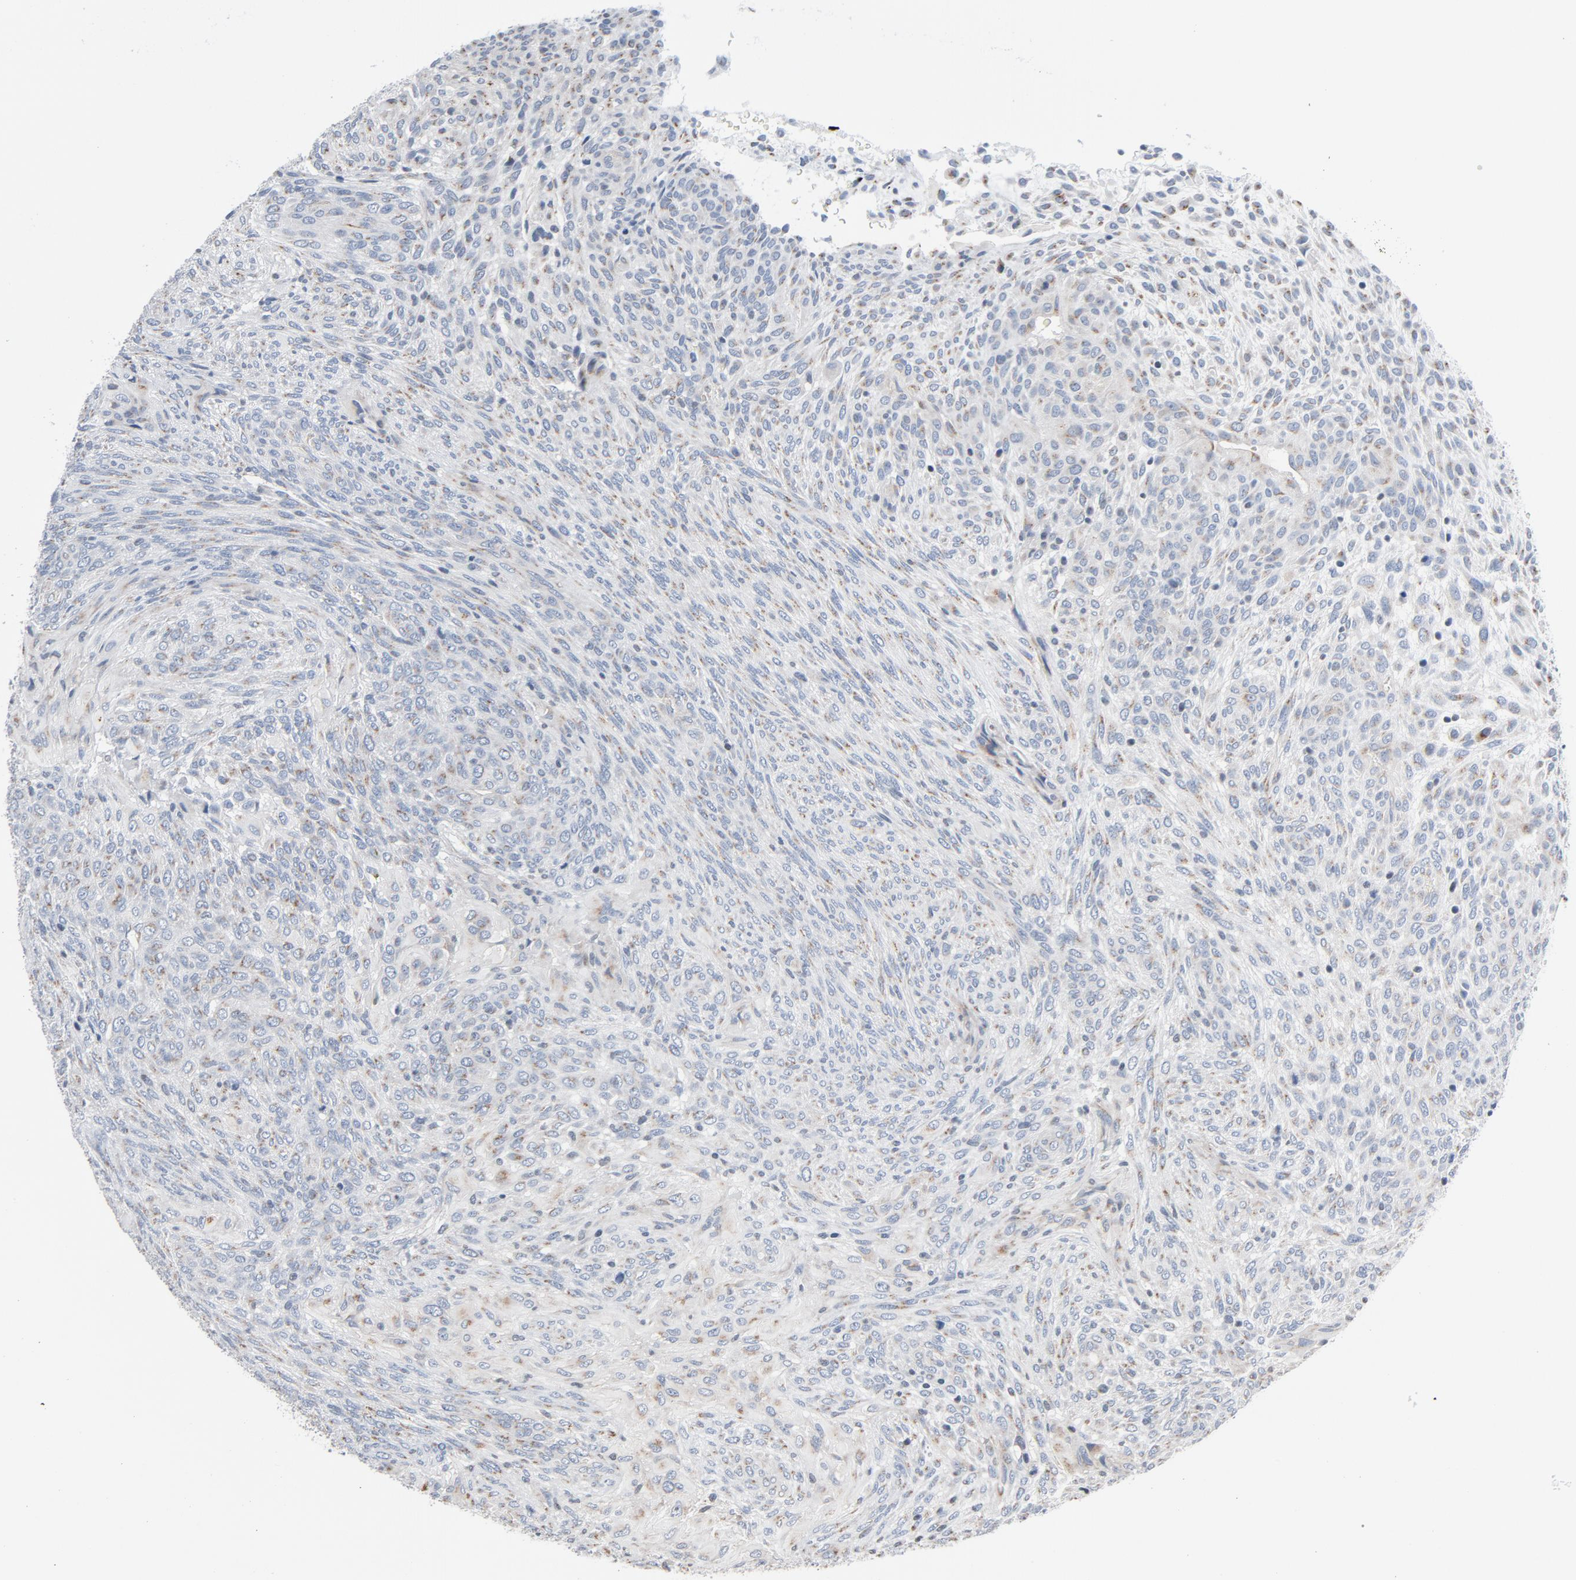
{"staining": {"intensity": "moderate", "quantity": "25%-75%", "location": "cytoplasmic/membranous"}, "tissue": "glioma", "cell_type": "Tumor cells", "image_type": "cancer", "snomed": [{"axis": "morphology", "description": "Glioma, malignant, High grade"}, {"axis": "topography", "description": "Cerebral cortex"}], "caption": "Protein staining of malignant high-grade glioma tissue exhibits moderate cytoplasmic/membranous expression in approximately 25%-75% of tumor cells. Ihc stains the protein in brown and the nuclei are stained blue.", "gene": "YIPF6", "patient": {"sex": "female", "age": 55}}